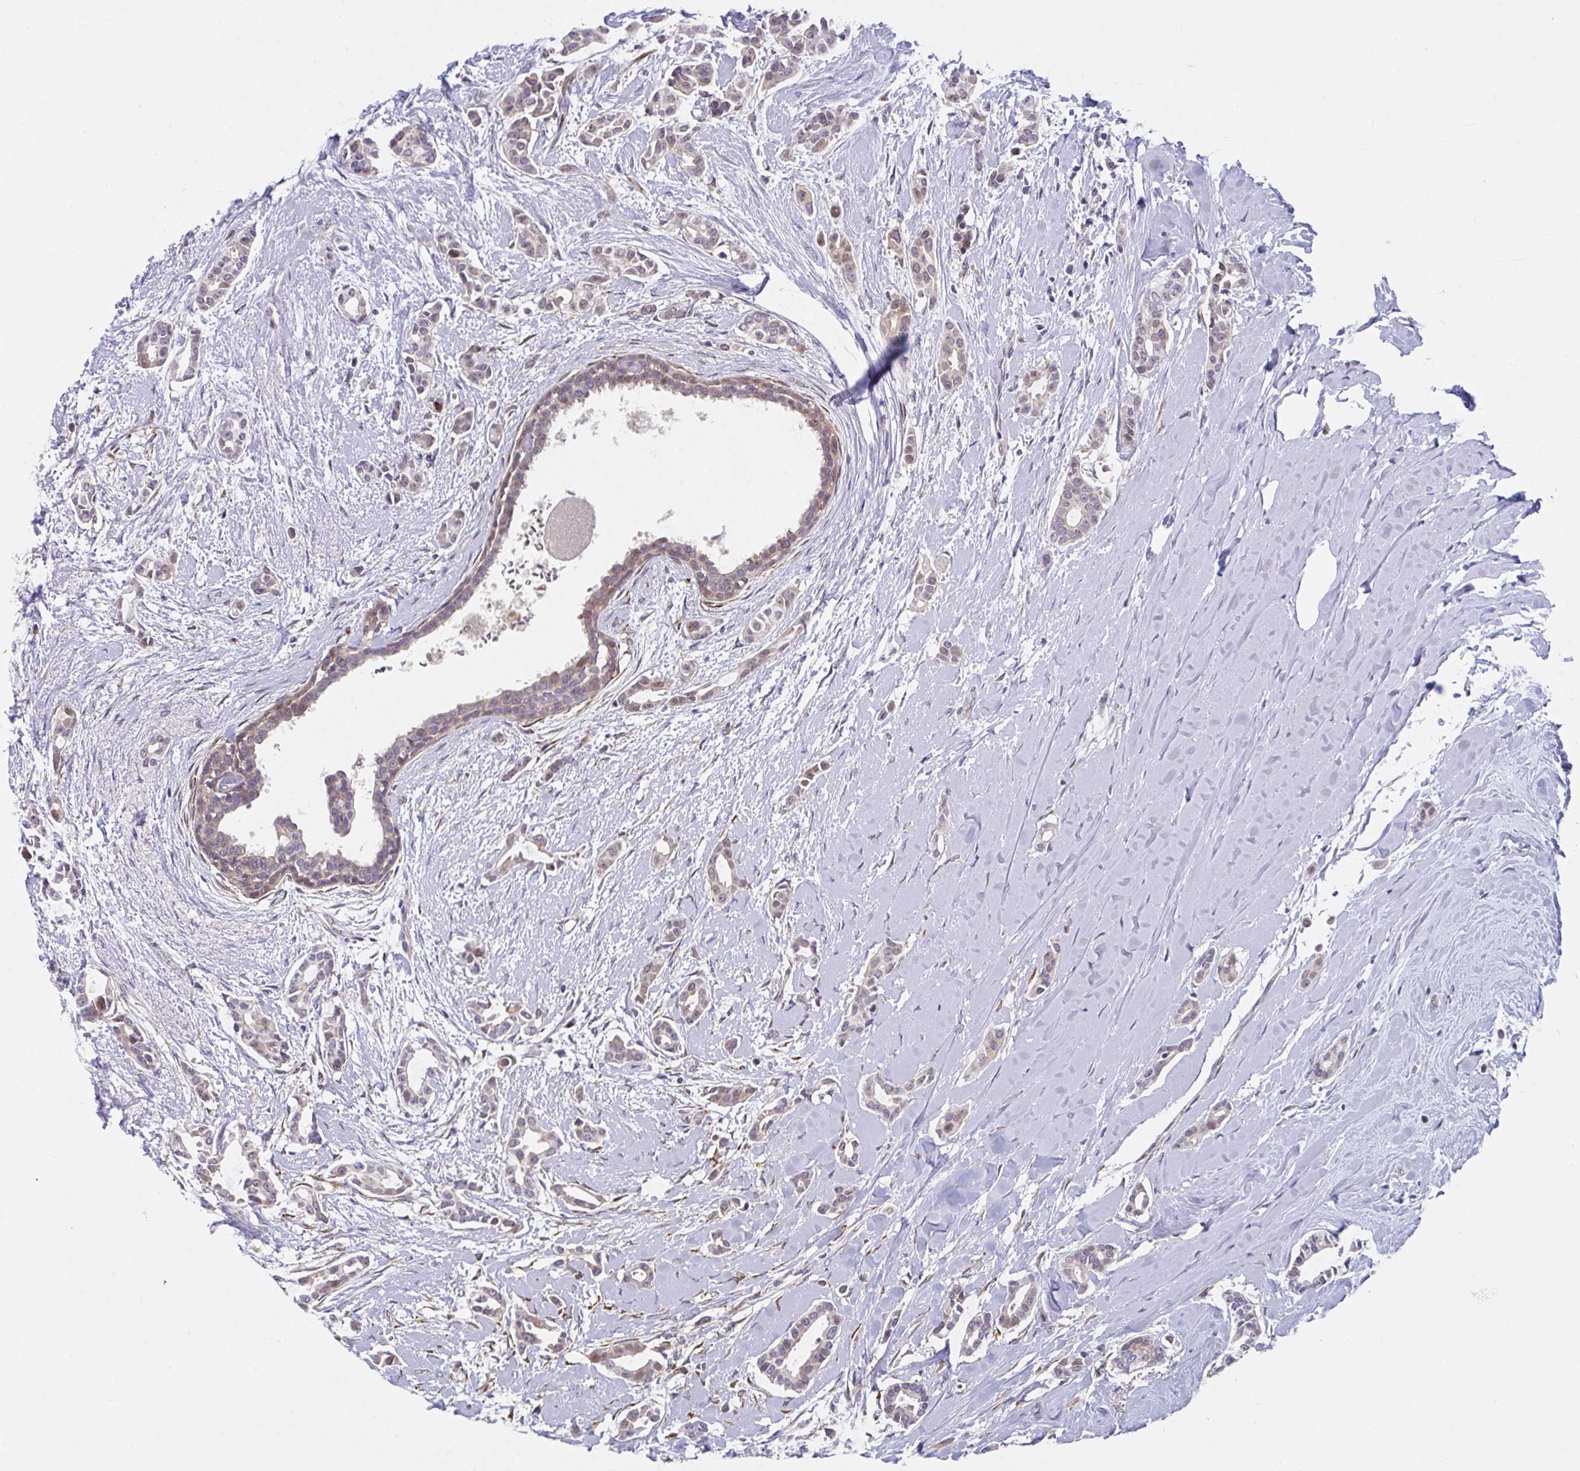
{"staining": {"intensity": "moderate", "quantity": "25%-75%", "location": "cytoplasmic/membranous,nuclear"}, "tissue": "breast cancer", "cell_type": "Tumor cells", "image_type": "cancer", "snomed": [{"axis": "morphology", "description": "Duct carcinoma"}, {"axis": "topography", "description": "Breast"}], "caption": "Human breast invasive ductal carcinoma stained for a protein (brown) exhibits moderate cytoplasmic/membranous and nuclear positive positivity in about 25%-75% of tumor cells.", "gene": "RBM18", "patient": {"sex": "female", "age": 64}}